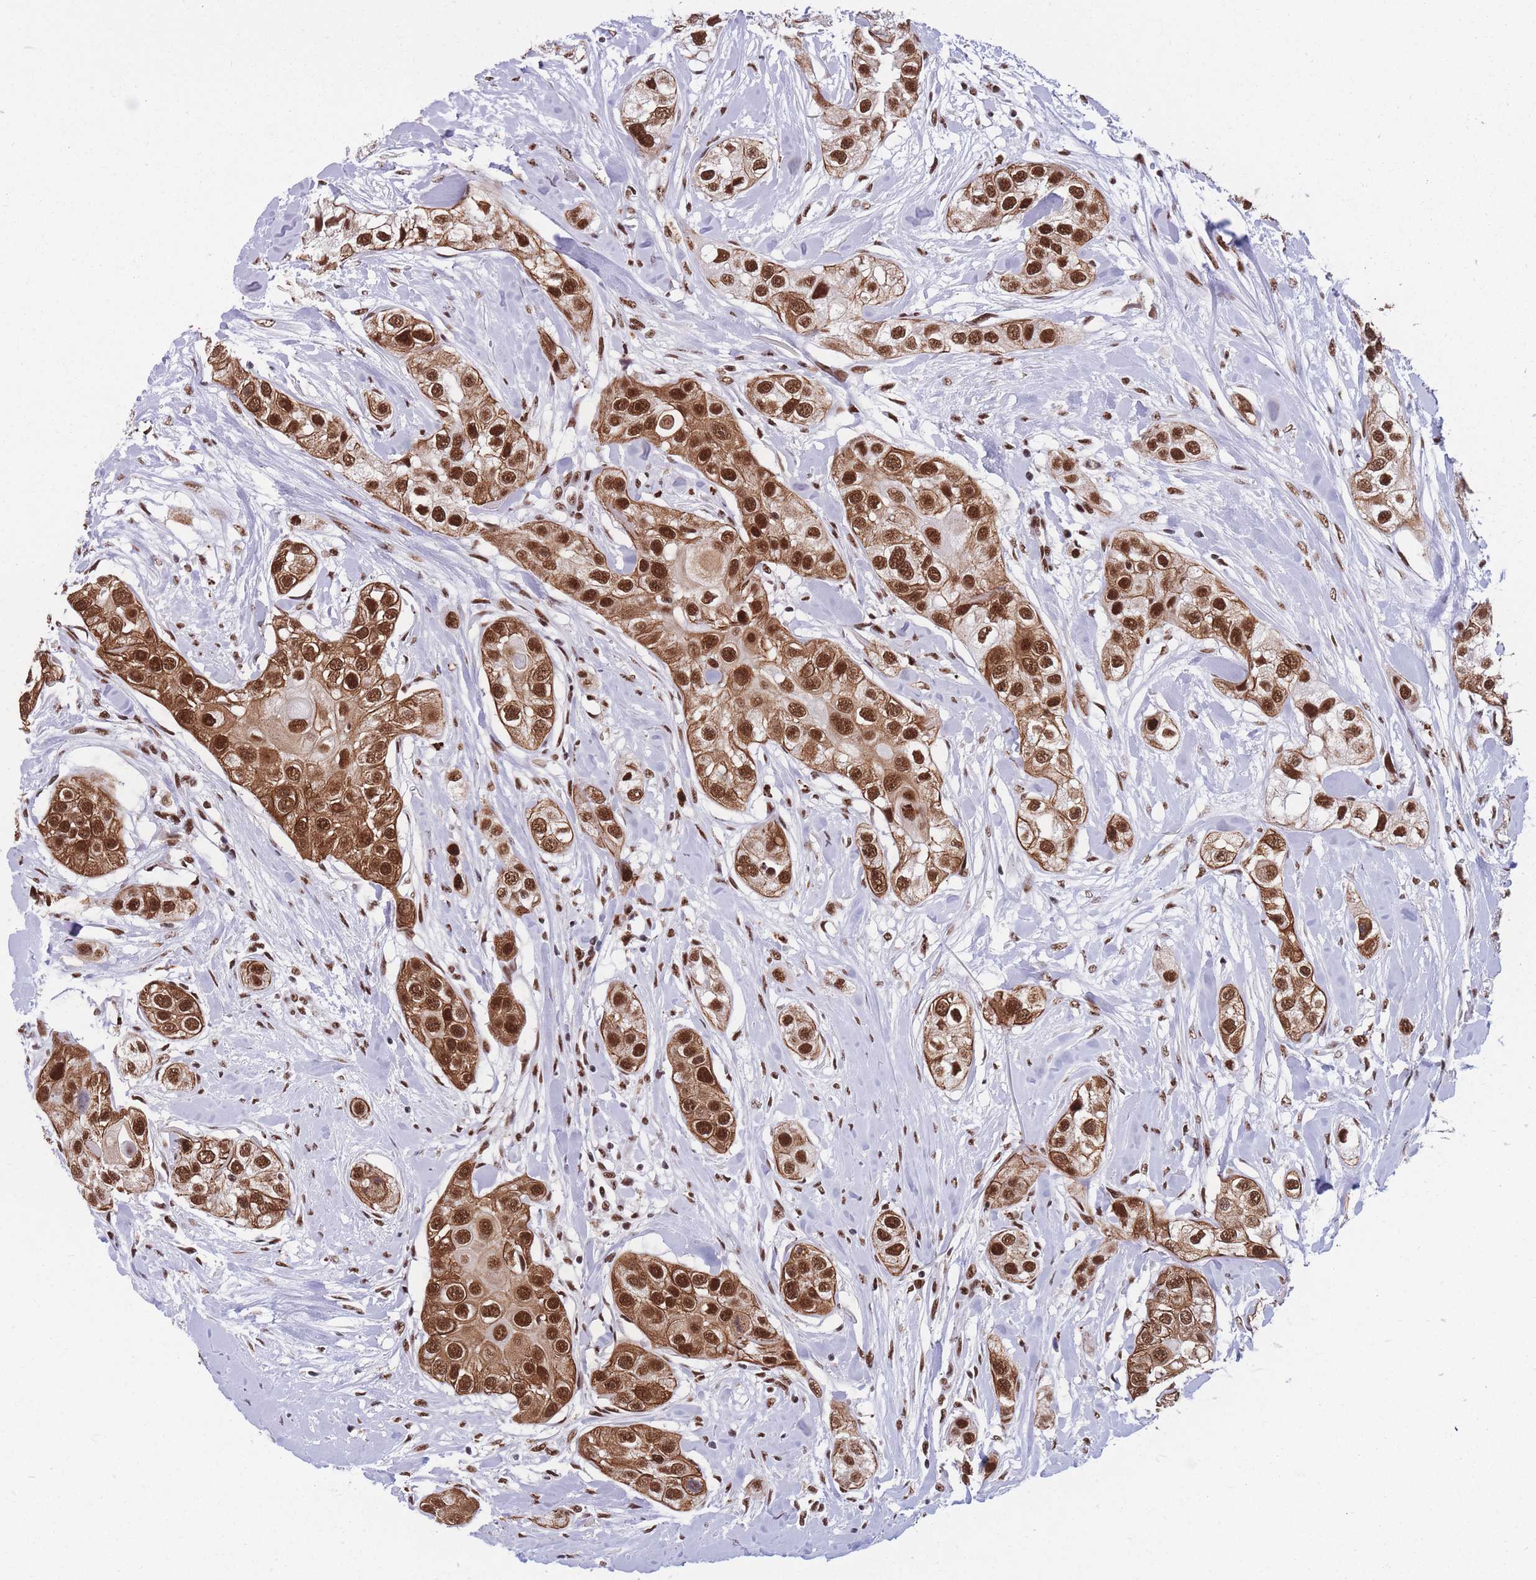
{"staining": {"intensity": "strong", "quantity": ">75%", "location": "cytoplasmic/membranous,nuclear"}, "tissue": "head and neck cancer", "cell_type": "Tumor cells", "image_type": "cancer", "snomed": [{"axis": "morphology", "description": "Normal tissue, NOS"}, {"axis": "morphology", "description": "Squamous cell carcinoma, NOS"}, {"axis": "topography", "description": "Skeletal muscle"}, {"axis": "topography", "description": "Head-Neck"}], "caption": "Protein staining displays strong cytoplasmic/membranous and nuclear expression in about >75% of tumor cells in head and neck squamous cell carcinoma.", "gene": "PRPF19", "patient": {"sex": "male", "age": 51}}